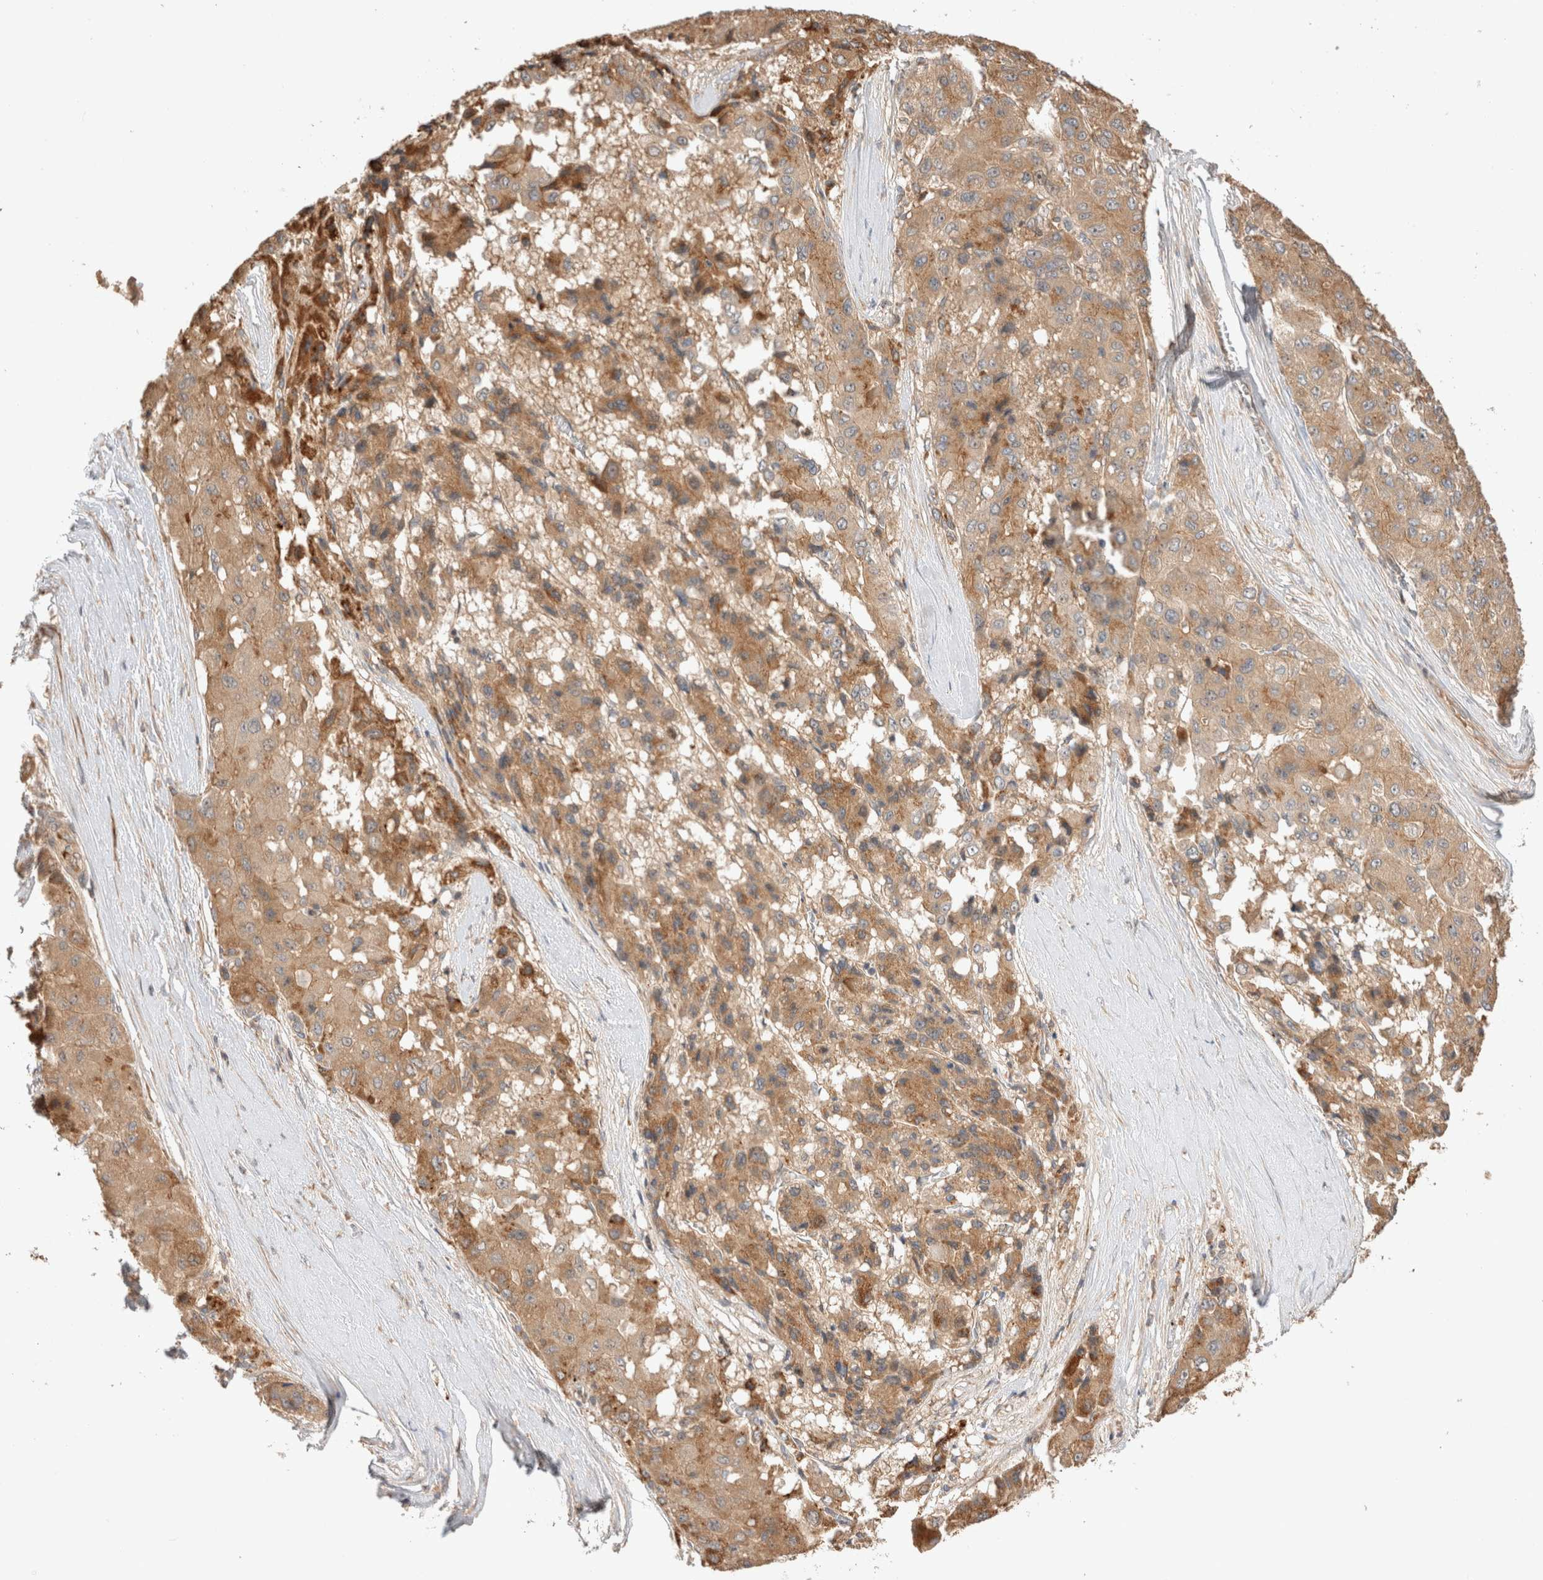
{"staining": {"intensity": "moderate", "quantity": ">75%", "location": "cytoplasmic/membranous"}, "tissue": "liver cancer", "cell_type": "Tumor cells", "image_type": "cancer", "snomed": [{"axis": "morphology", "description": "Carcinoma, Hepatocellular, NOS"}, {"axis": "topography", "description": "Liver"}], "caption": "Immunohistochemistry of human liver cancer (hepatocellular carcinoma) reveals medium levels of moderate cytoplasmic/membranous expression in approximately >75% of tumor cells.", "gene": "VPS28", "patient": {"sex": "male", "age": 80}}